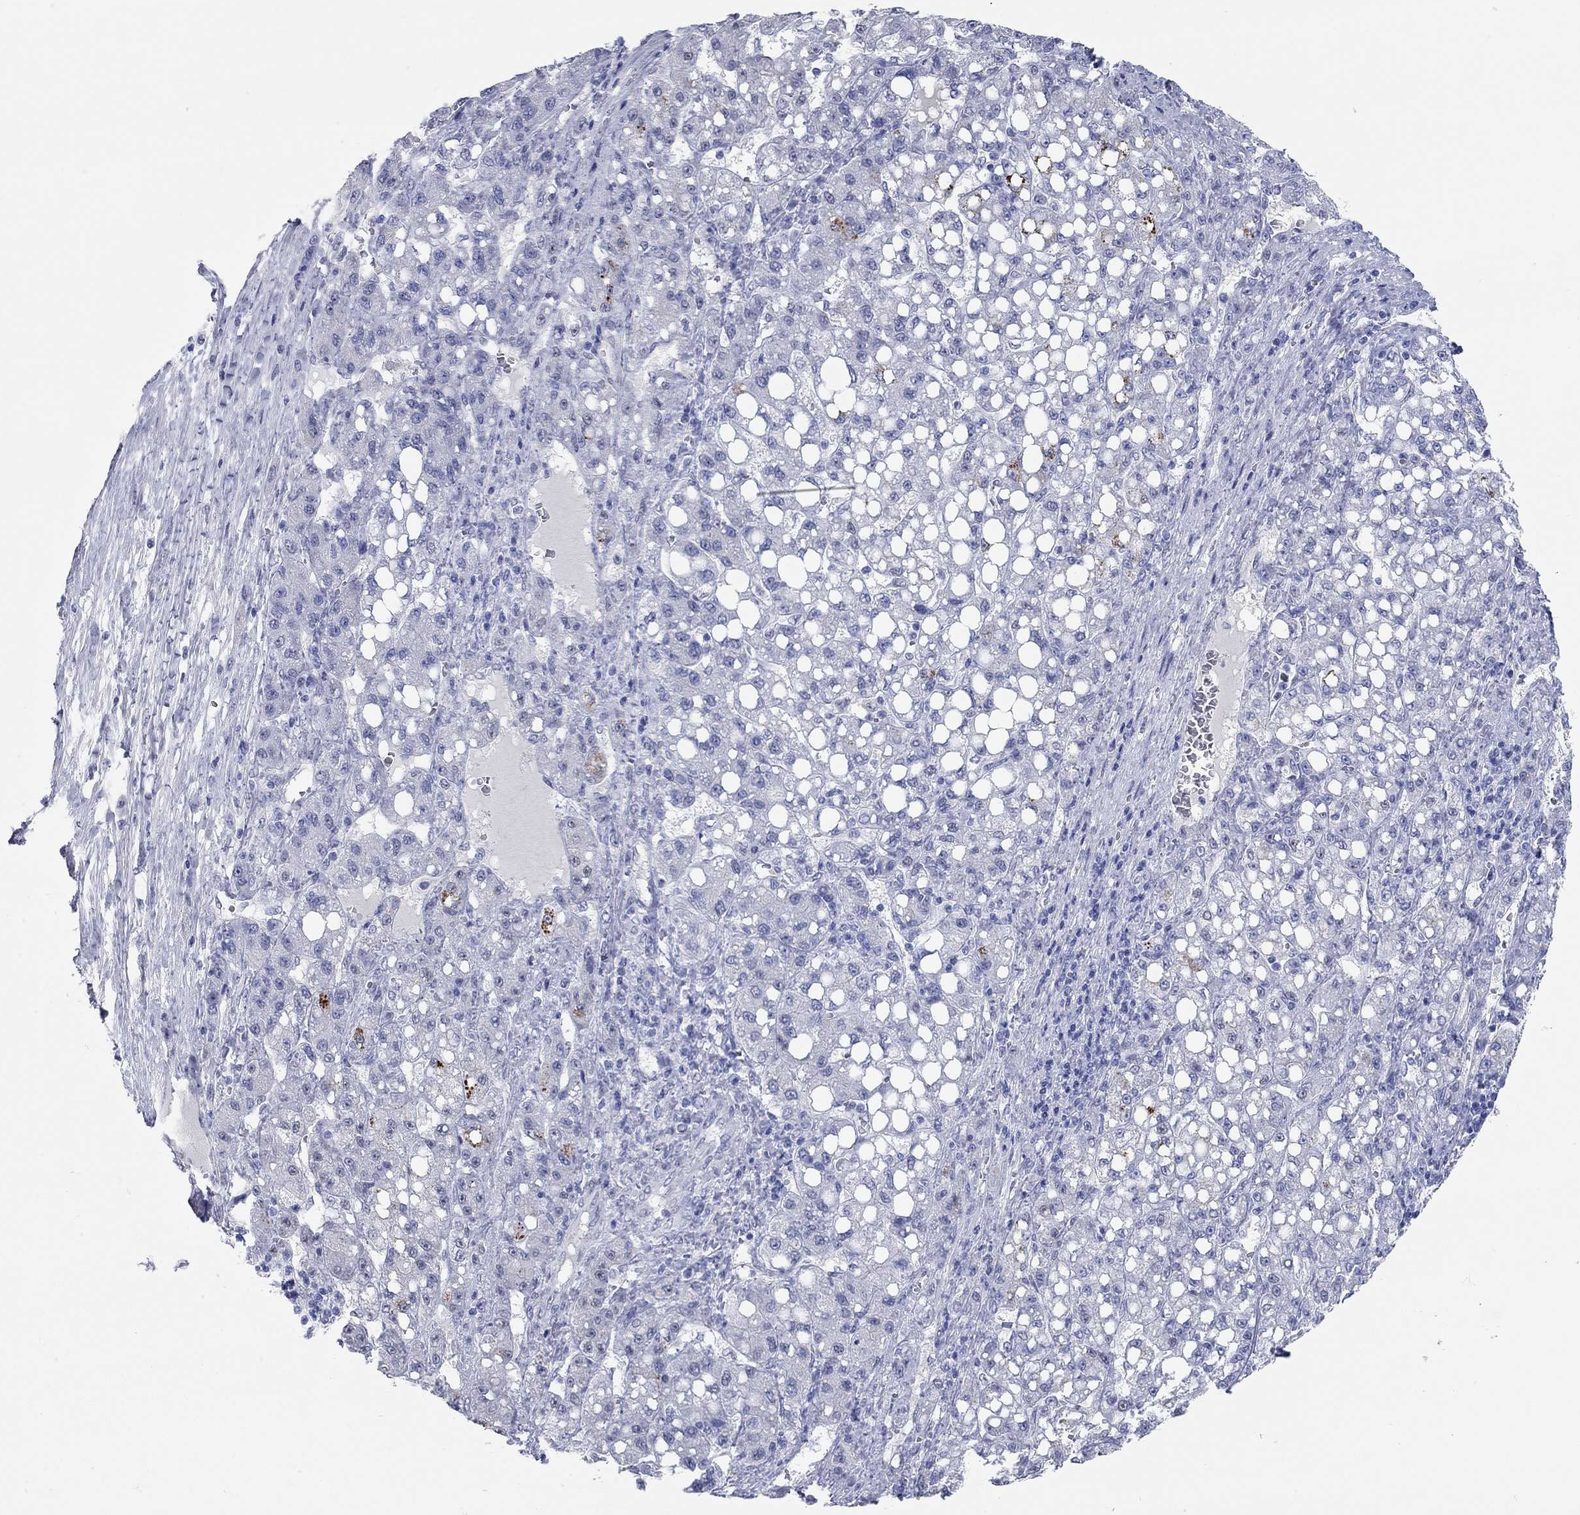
{"staining": {"intensity": "negative", "quantity": "none", "location": "none"}, "tissue": "liver cancer", "cell_type": "Tumor cells", "image_type": "cancer", "snomed": [{"axis": "morphology", "description": "Carcinoma, Hepatocellular, NOS"}, {"axis": "topography", "description": "Liver"}], "caption": "Protein analysis of liver cancer exhibits no significant expression in tumor cells. (Immunohistochemistry, brightfield microscopy, high magnification).", "gene": "WASF3", "patient": {"sex": "female", "age": 65}}